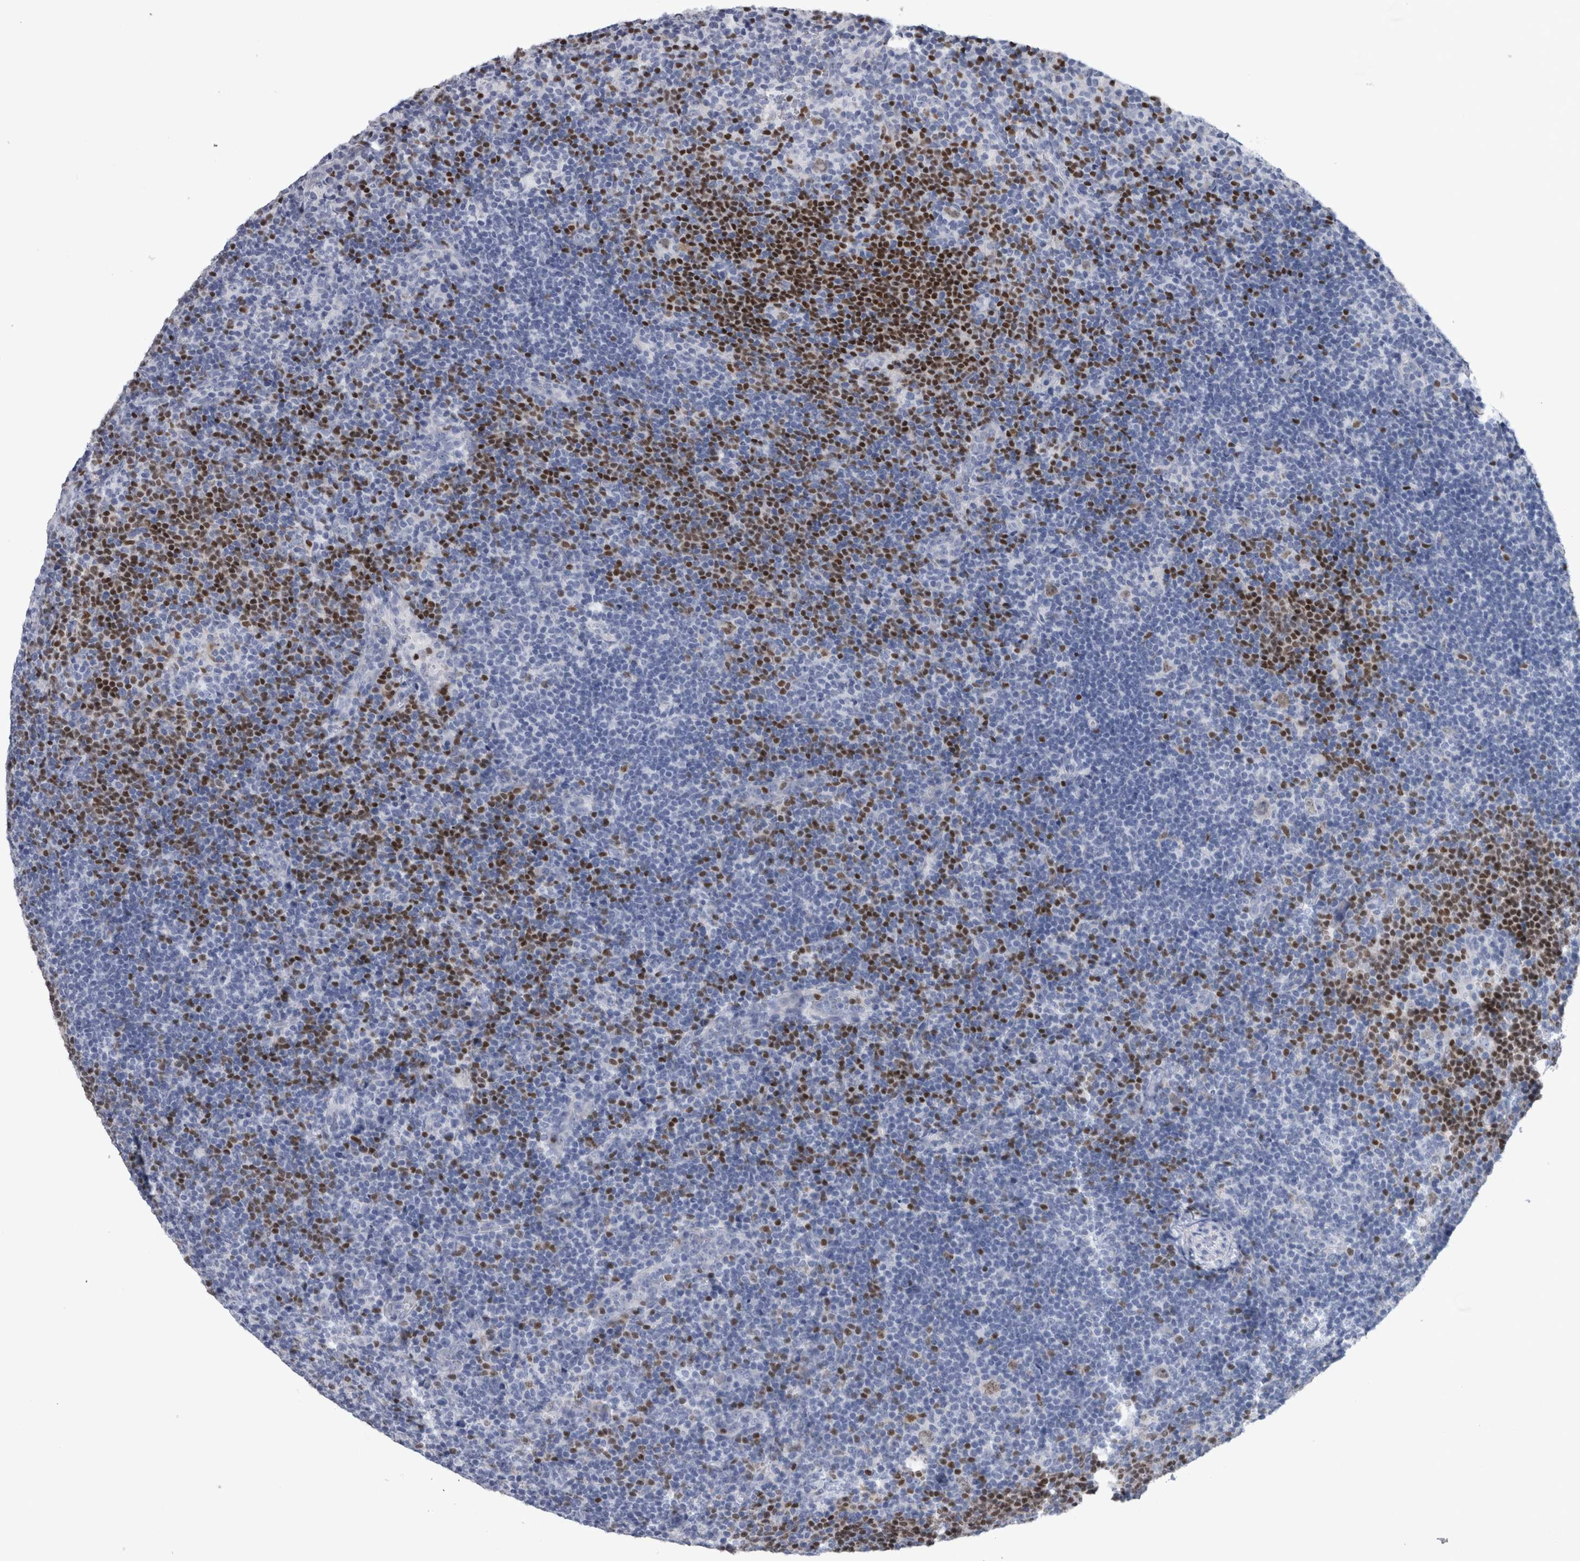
{"staining": {"intensity": "negative", "quantity": "none", "location": "none"}, "tissue": "lymphoma", "cell_type": "Tumor cells", "image_type": "cancer", "snomed": [{"axis": "morphology", "description": "Hodgkin's disease, NOS"}, {"axis": "topography", "description": "Lymph node"}], "caption": "This is an immunohistochemistry (IHC) micrograph of Hodgkin's disease. There is no positivity in tumor cells.", "gene": "PAX5", "patient": {"sex": "female", "age": 57}}